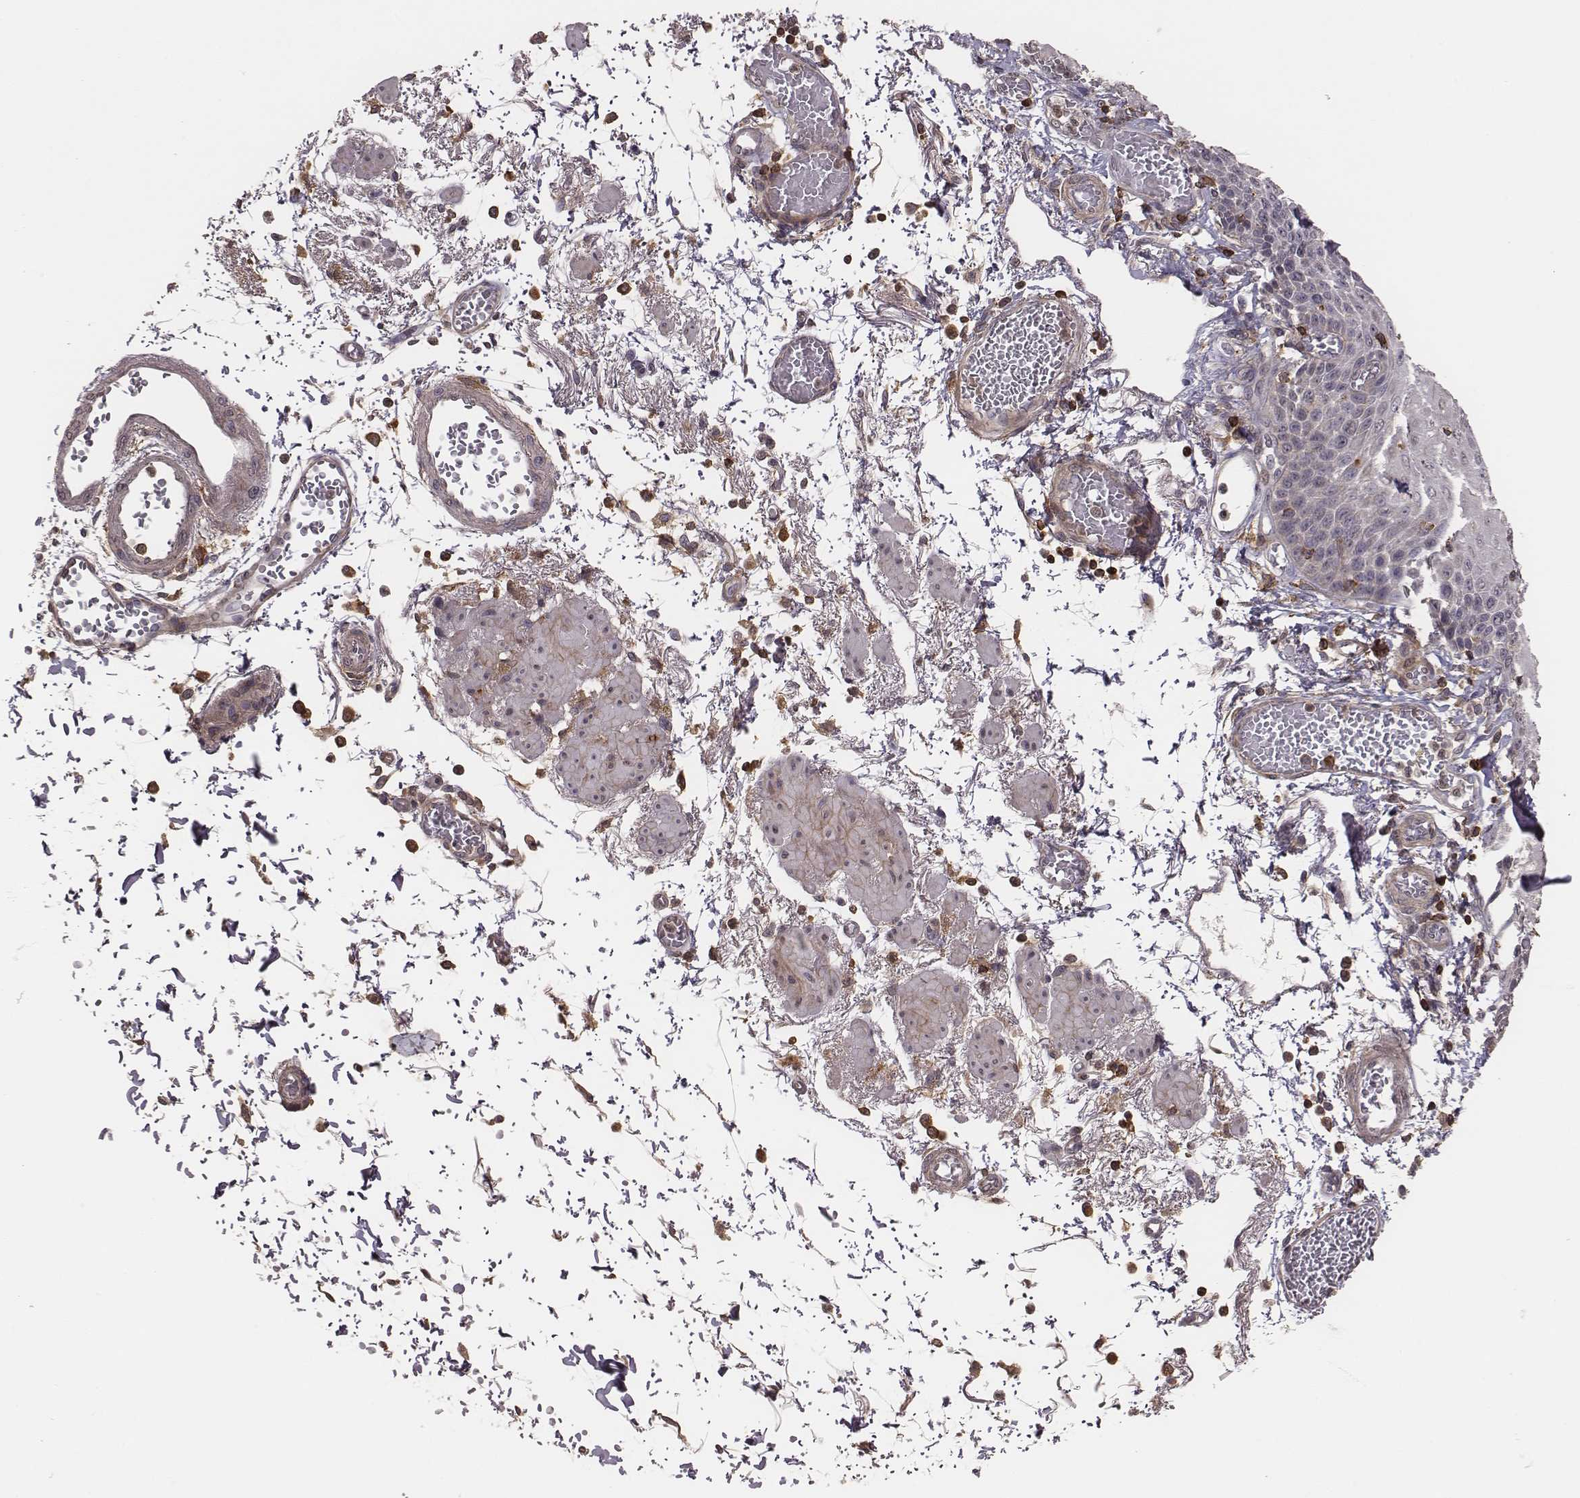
{"staining": {"intensity": "negative", "quantity": "none", "location": "none"}, "tissue": "esophagus", "cell_type": "Squamous epithelial cells", "image_type": "normal", "snomed": [{"axis": "morphology", "description": "Normal tissue, NOS"}, {"axis": "morphology", "description": "Adenocarcinoma, NOS"}, {"axis": "topography", "description": "Esophagus"}], "caption": "Micrograph shows no protein positivity in squamous epithelial cells of unremarkable esophagus. Nuclei are stained in blue.", "gene": "PILRA", "patient": {"sex": "male", "age": 81}}